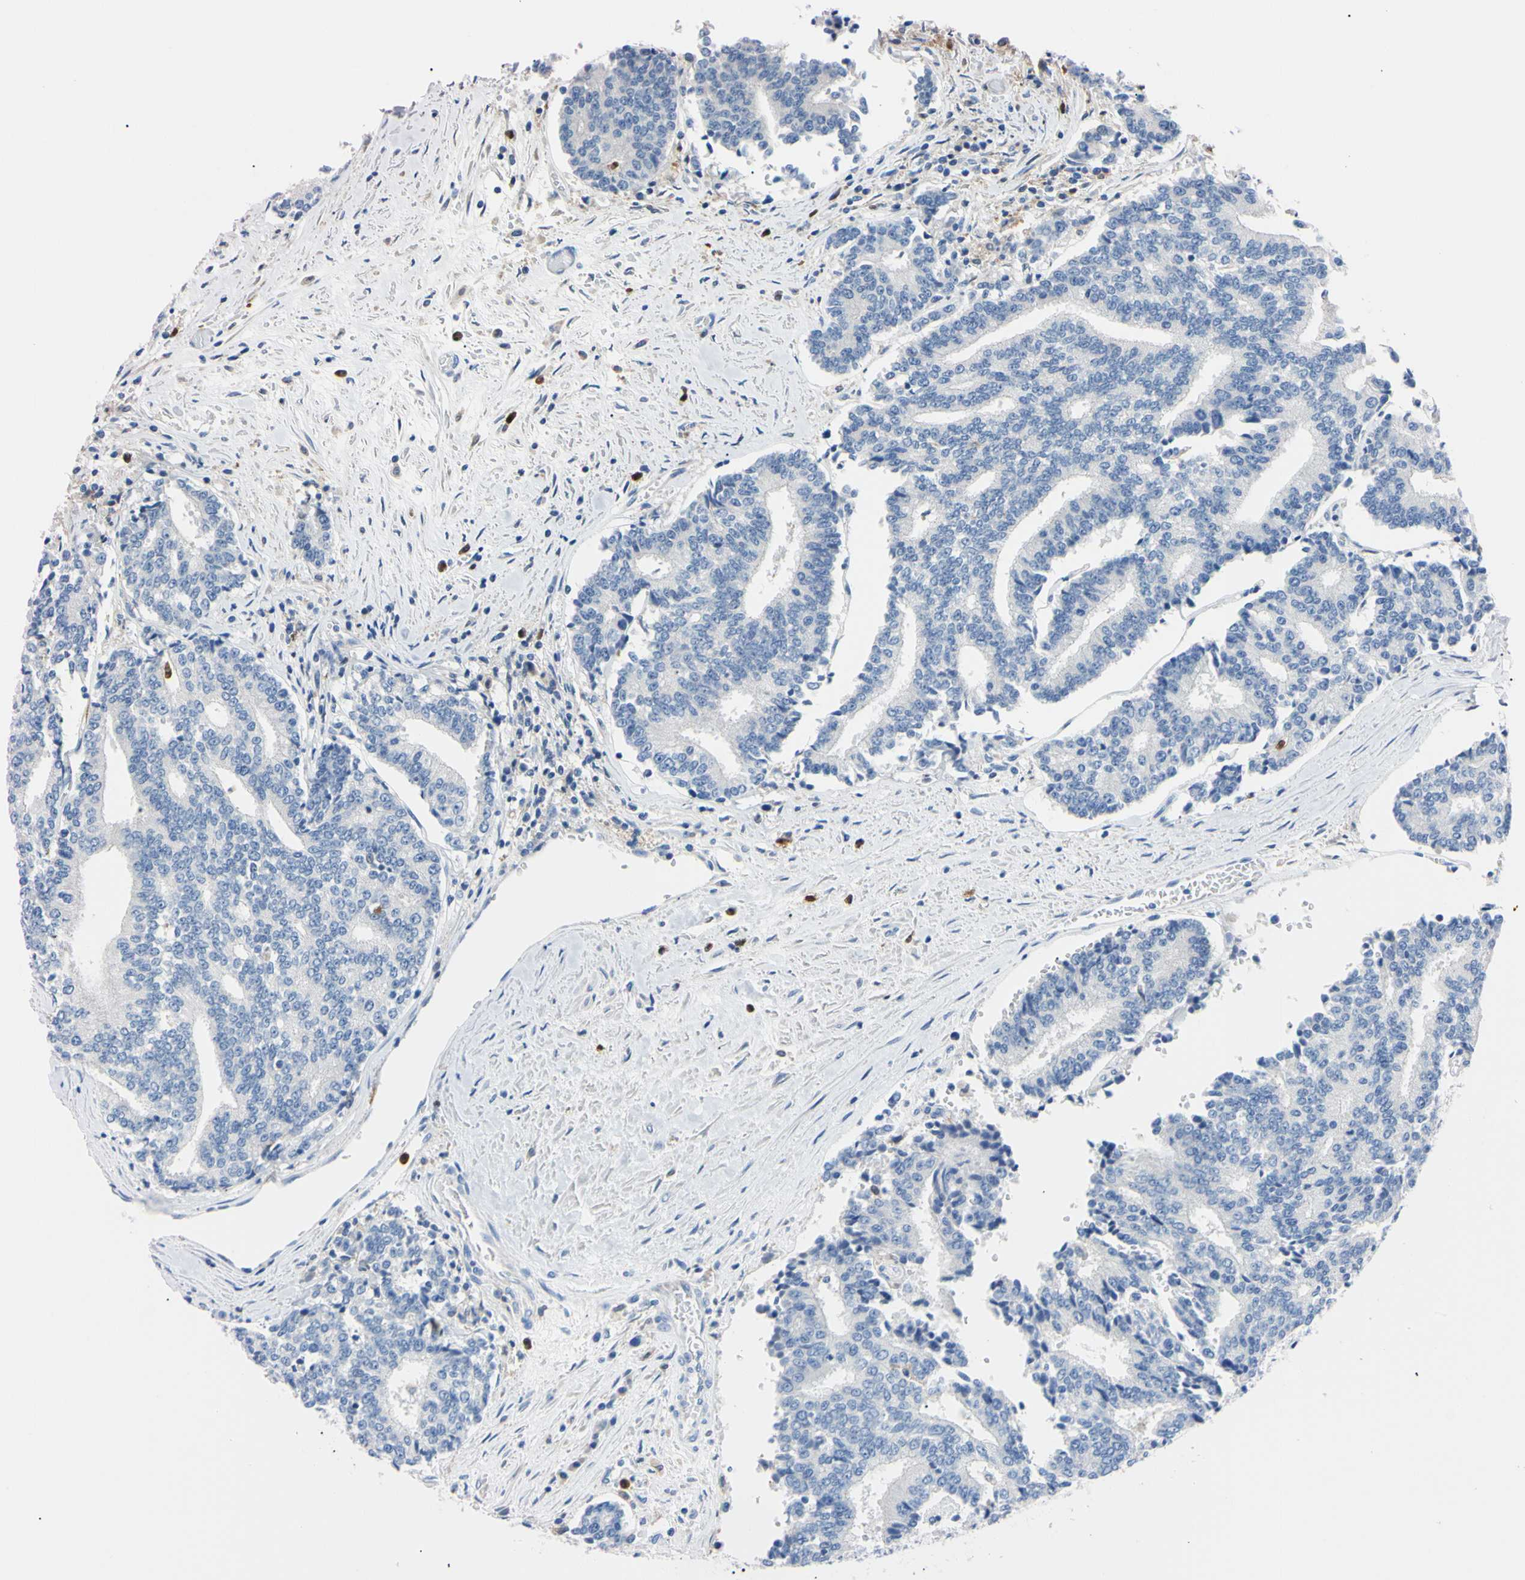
{"staining": {"intensity": "negative", "quantity": "none", "location": "none"}, "tissue": "prostate cancer", "cell_type": "Tumor cells", "image_type": "cancer", "snomed": [{"axis": "morphology", "description": "Normal tissue, NOS"}, {"axis": "morphology", "description": "Adenocarcinoma, High grade"}, {"axis": "topography", "description": "Prostate"}, {"axis": "topography", "description": "Seminal veicle"}], "caption": "A high-resolution photomicrograph shows immunohistochemistry staining of prostate adenocarcinoma (high-grade), which shows no significant expression in tumor cells. (Brightfield microscopy of DAB (3,3'-diaminobenzidine) immunohistochemistry (IHC) at high magnification).", "gene": "NCF4", "patient": {"sex": "male", "age": 55}}